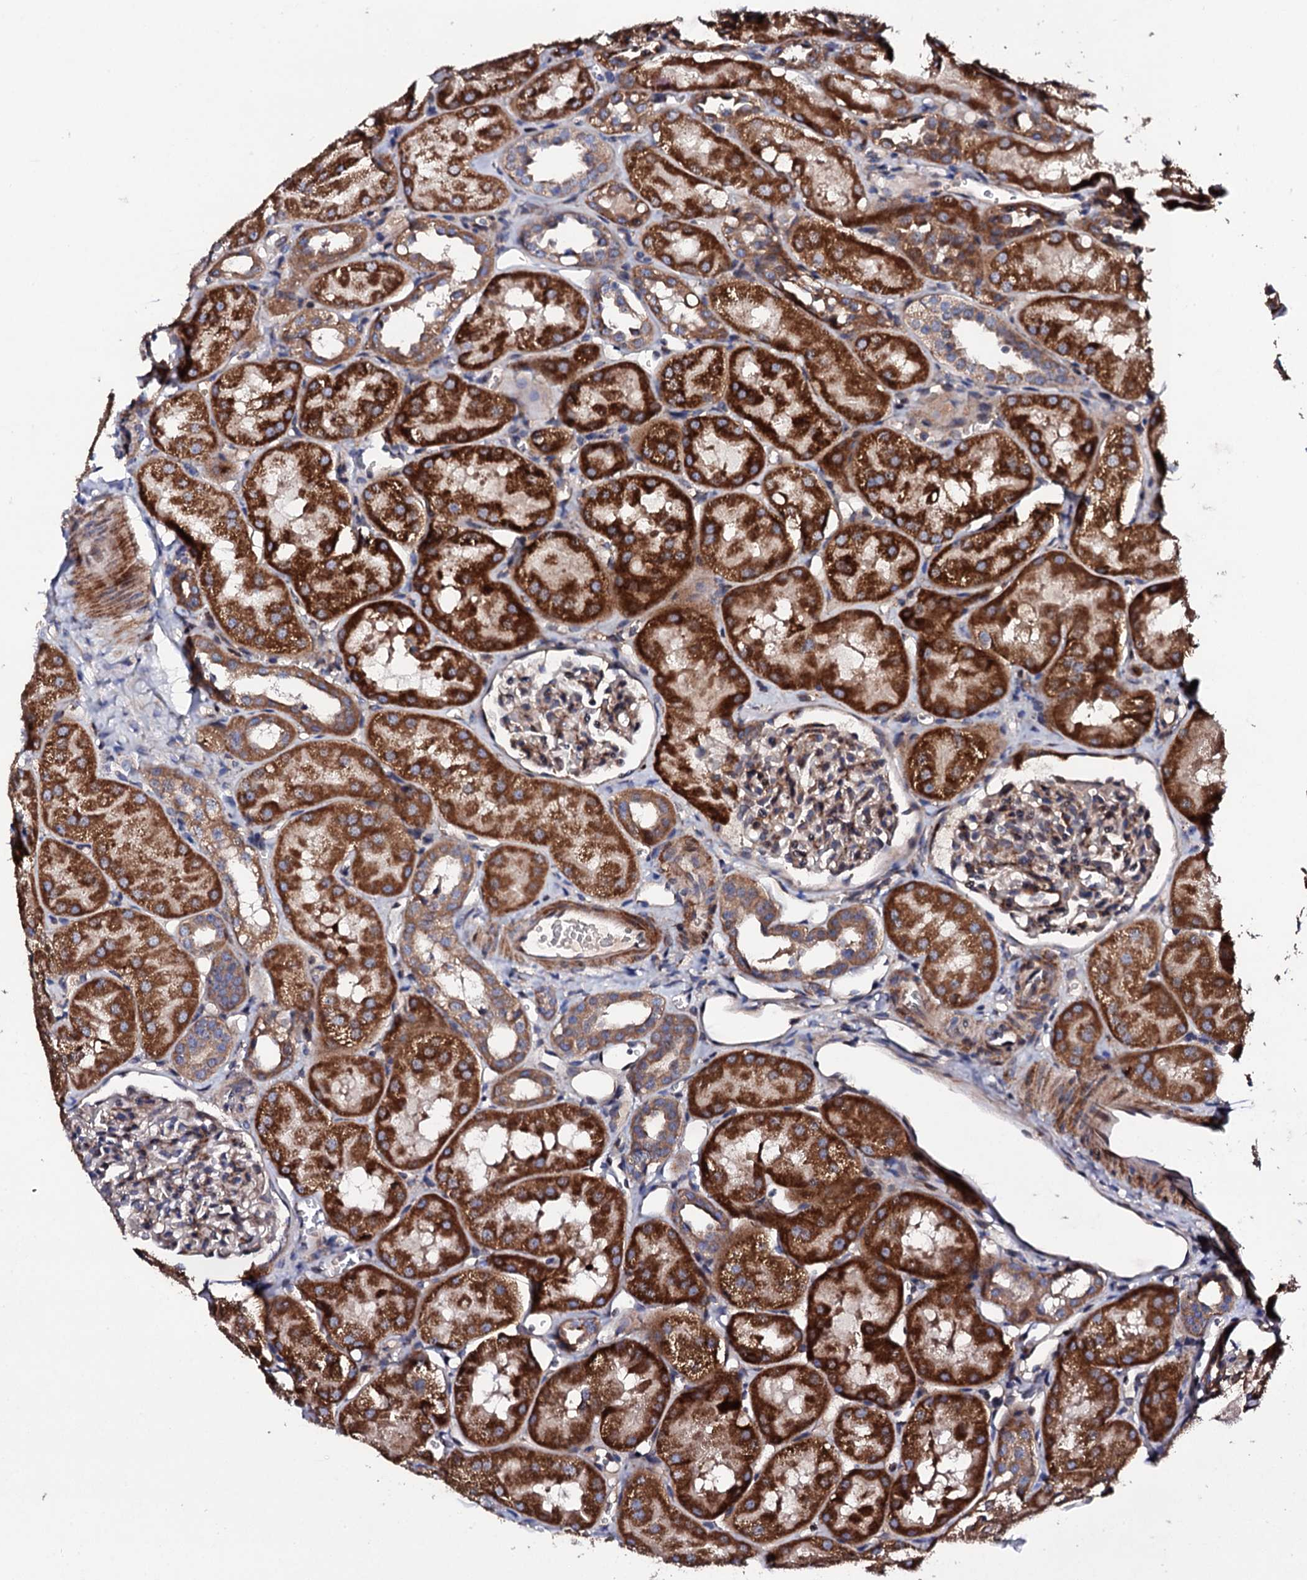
{"staining": {"intensity": "moderate", "quantity": "25%-75%", "location": "cytoplasmic/membranous"}, "tissue": "kidney", "cell_type": "Cells in glomeruli", "image_type": "normal", "snomed": [{"axis": "morphology", "description": "Normal tissue, NOS"}, {"axis": "topography", "description": "Kidney"}, {"axis": "topography", "description": "Urinary bladder"}], "caption": "Kidney stained with immunohistochemistry (IHC) shows moderate cytoplasmic/membranous expression in approximately 25%-75% of cells in glomeruli.", "gene": "LIPT2", "patient": {"sex": "male", "age": 16}}